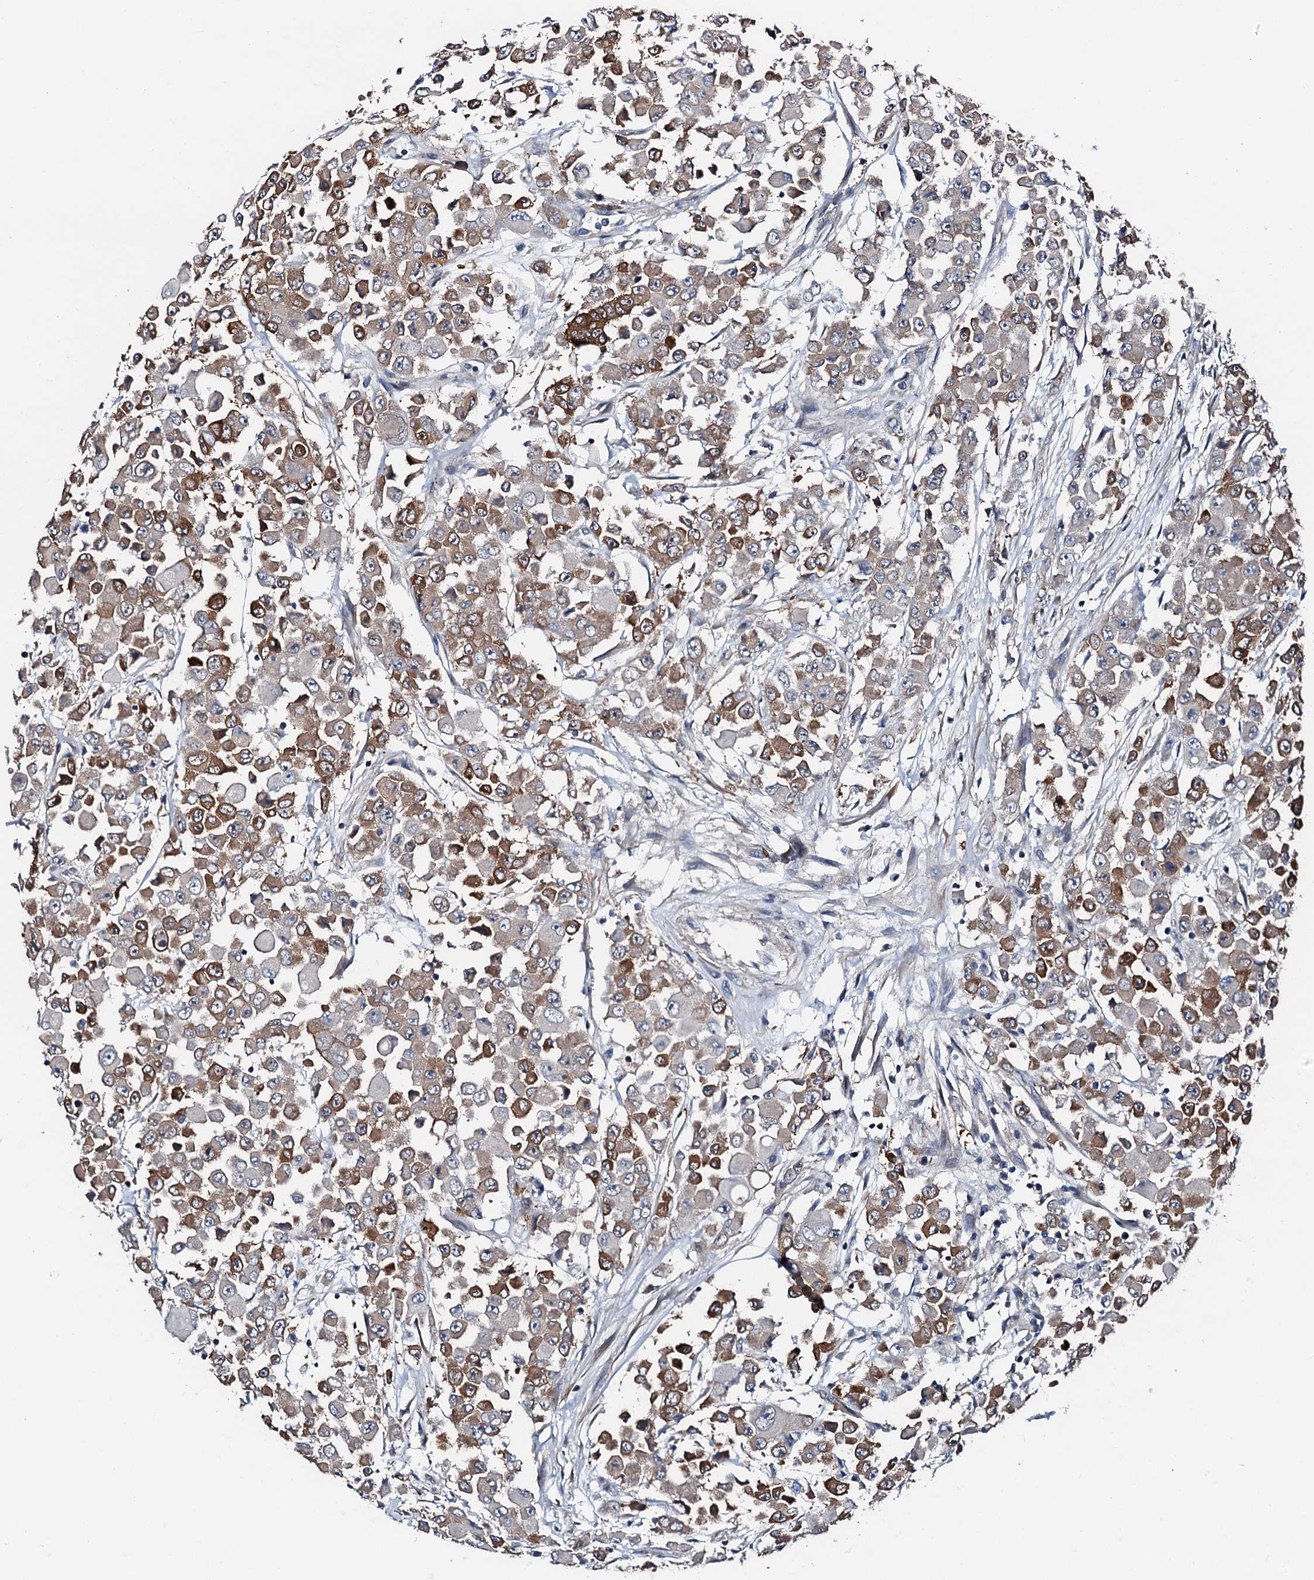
{"staining": {"intensity": "moderate", "quantity": ">75%", "location": "cytoplasmic/membranous"}, "tissue": "colorectal cancer", "cell_type": "Tumor cells", "image_type": "cancer", "snomed": [{"axis": "morphology", "description": "Adenocarcinoma, NOS"}, {"axis": "topography", "description": "Colon"}], "caption": "Tumor cells show medium levels of moderate cytoplasmic/membranous staining in approximately >75% of cells in human colorectal cancer. (Brightfield microscopy of DAB IHC at high magnification).", "gene": "GFOD2", "patient": {"sex": "male", "age": 51}}